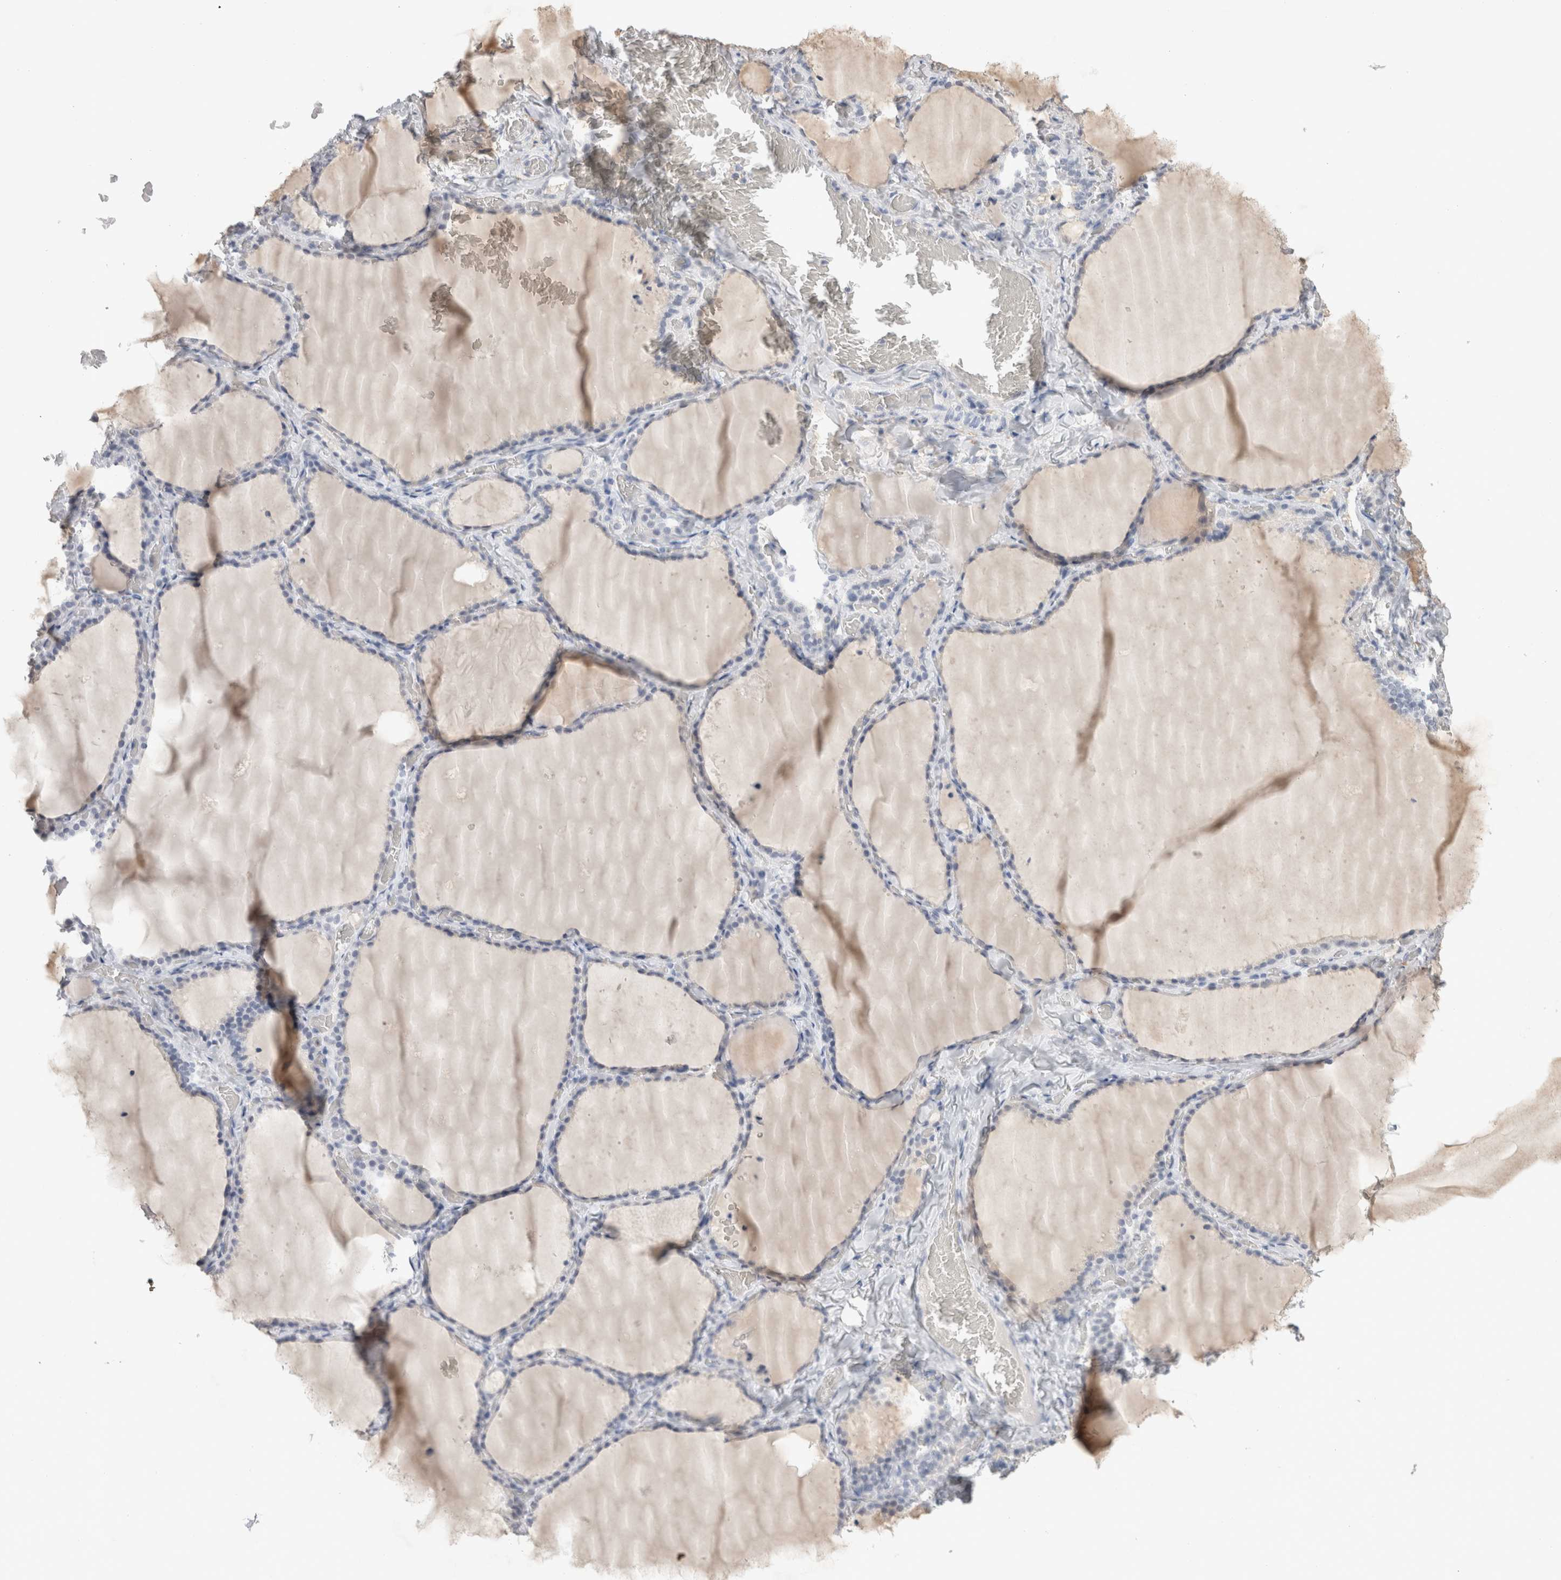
{"staining": {"intensity": "negative", "quantity": "none", "location": "none"}, "tissue": "thyroid gland", "cell_type": "Glandular cells", "image_type": "normal", "snomed": [{"axis": "morphology", "description": "Normal tissue, NOS"}, {"axis": "topography", "description": "Thyroid gland"}], "caption": "IHC histopathology image of normal human thyroid gland stained for a protein (brown), which demonstrates no positivity in glandular cells.", "gene": "CADM3", "patient": {"sex": "female", "age": 22}}